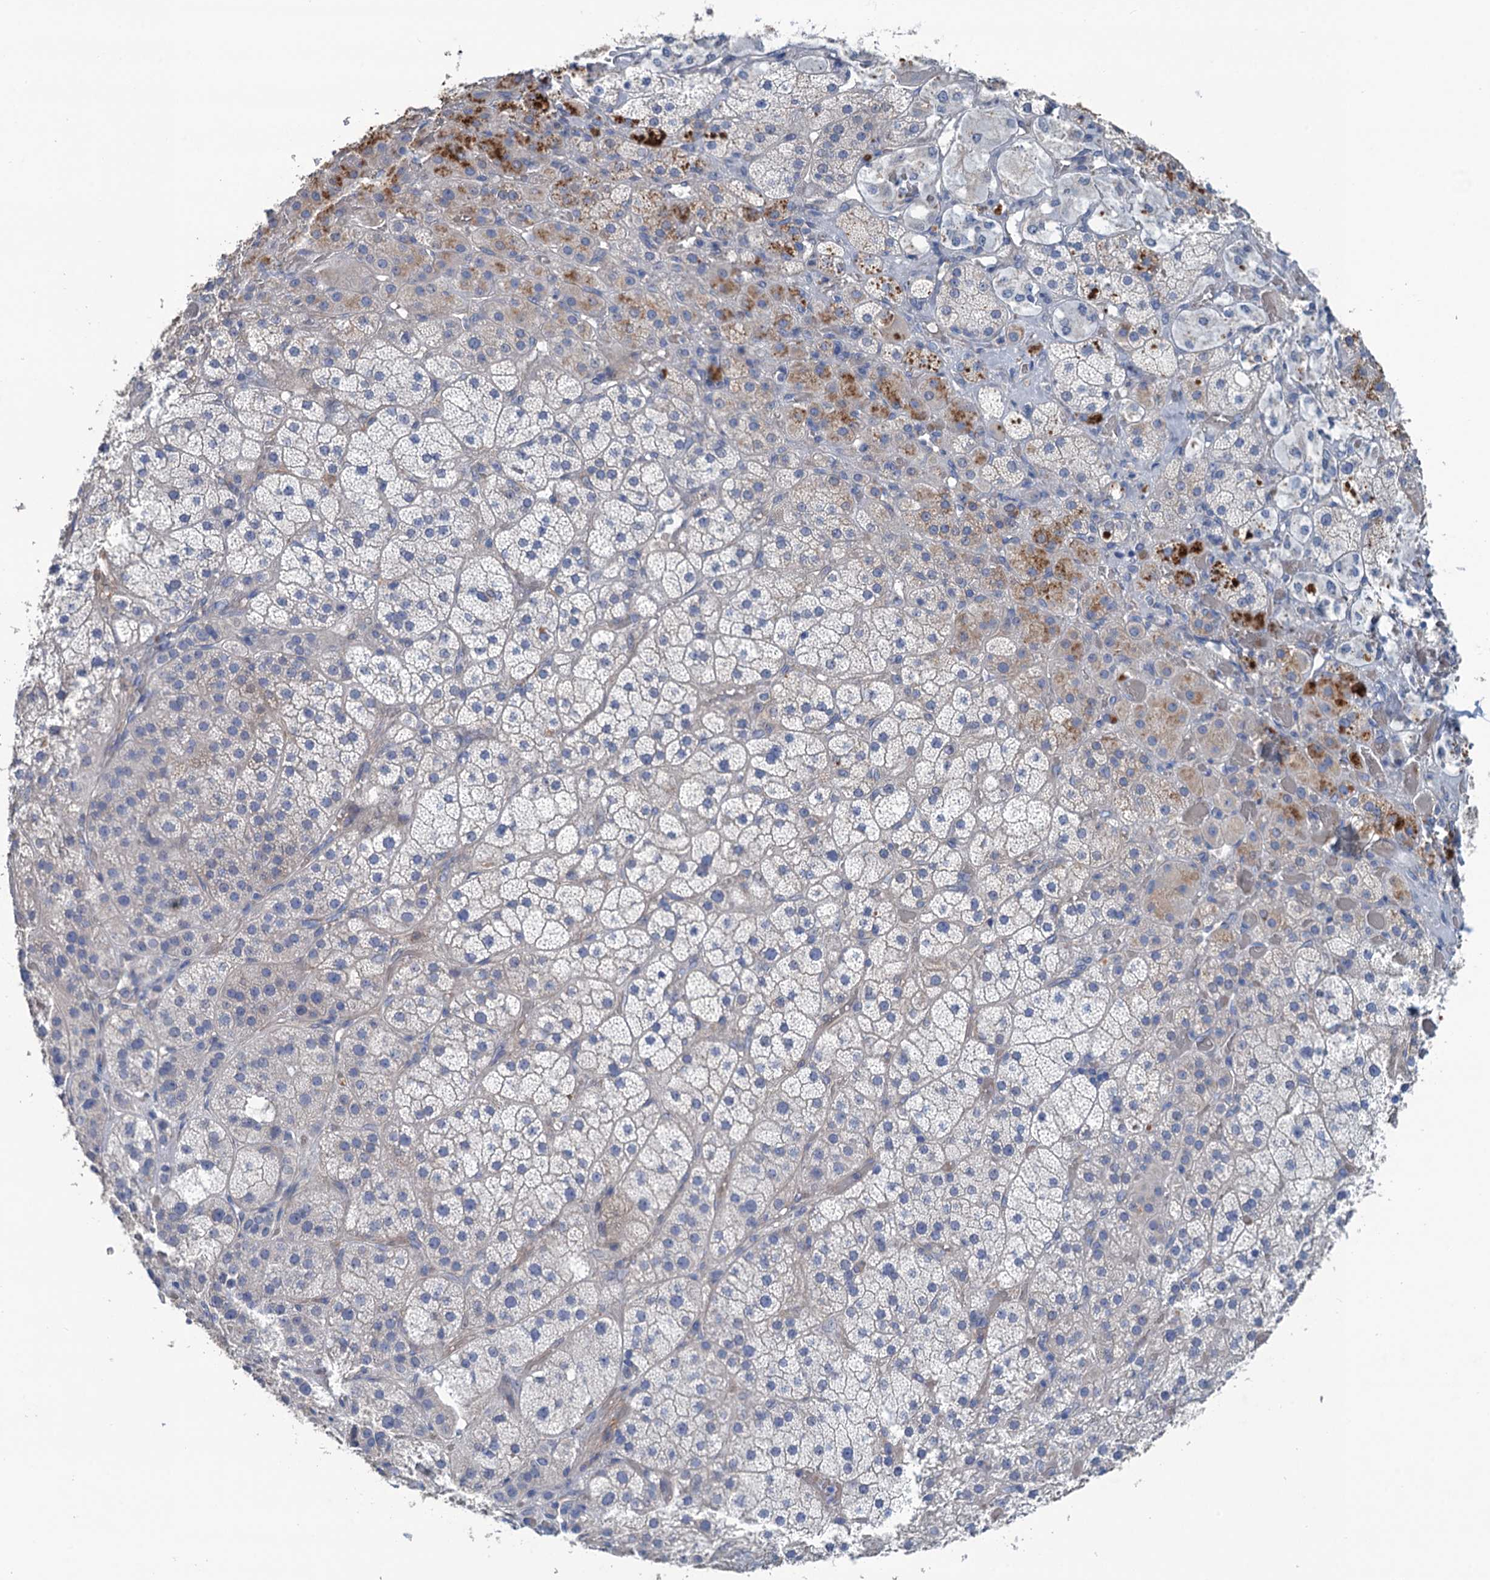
{"staining": {"intensity": "strong", "quantity": "<25%", "location": "cytoplasmic/membranous"}, "tissue": "adrenal gland", "cell_type": "Glandular cells", "image_type": "normal", "snomed": [{"axis": "morphology", "description": "Normal tissue, NOS"}, {"axis": "topography", "description": "Adrenal gland"}], "caption": "DAB (3,3'-diaminobenzidine) immunohistochemical staining of unremarkable human adrenal gland demonstrates strong cytoplasmic/membranous protein staining in approximately <25% of glandular cells. The protein is stained brown, and the nuclei are stained in blue (DAB IHC with brightfield microscopy, high magnification).", "gene": "SMCO3", "patient": {"sex": "male", "age": 57}}